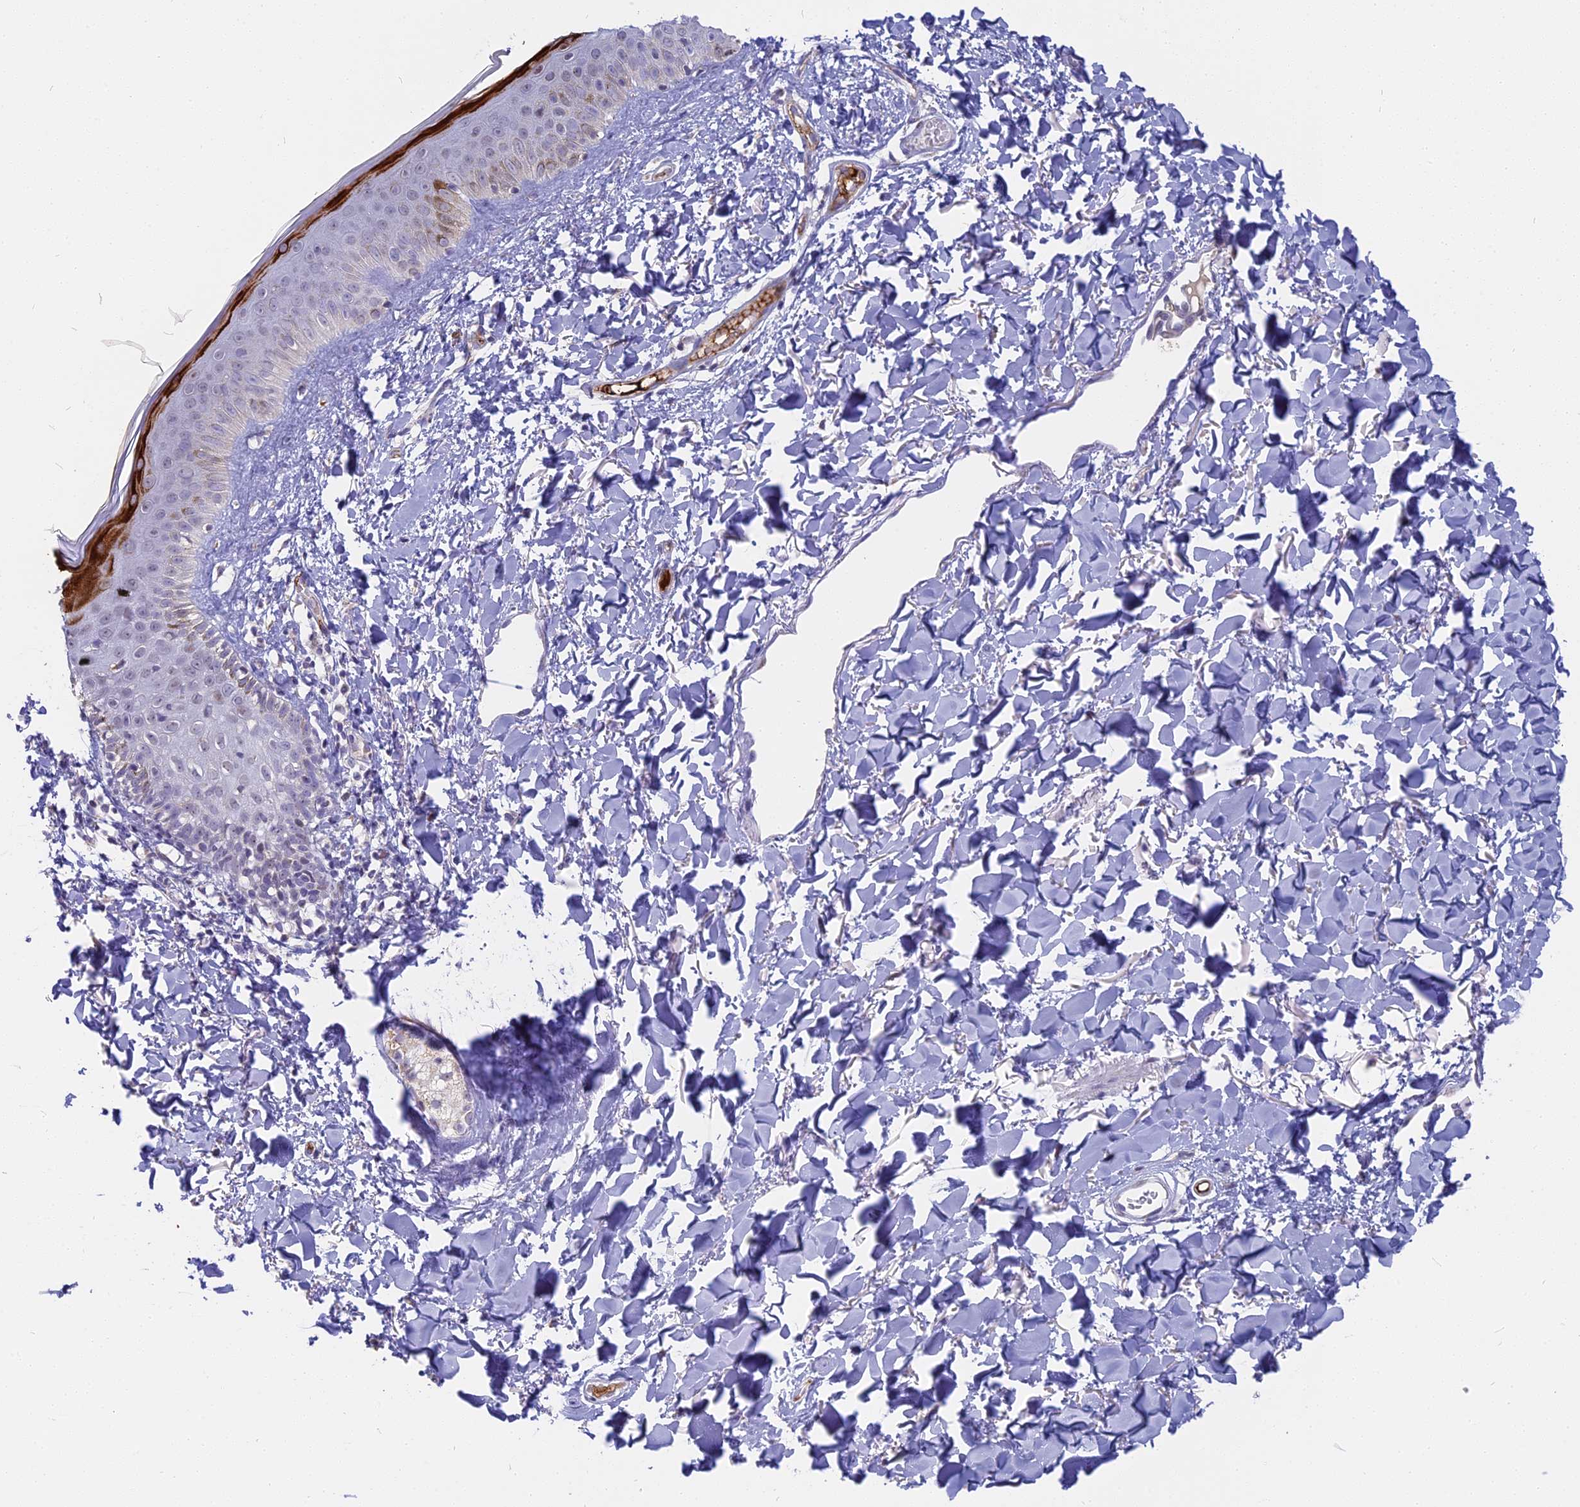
{"staining": {"intensity": "negative", "quantity": "none", "location": "none"}, "tissue": "skin", "cell_type": "Fibroblasts", "image_type": "normal", "snomed": [{"axis": "morphology", "description": "Normal tissue, NOS"}, {"axis": "topography", "description": "Skin"}], "caption": "This is a image of immunohistochemistry staining of unremarkable skin, which shows no positivity in fibroblasts.", "gene": "DTWD1", "patient": {"sex": "female", "age": 58}}